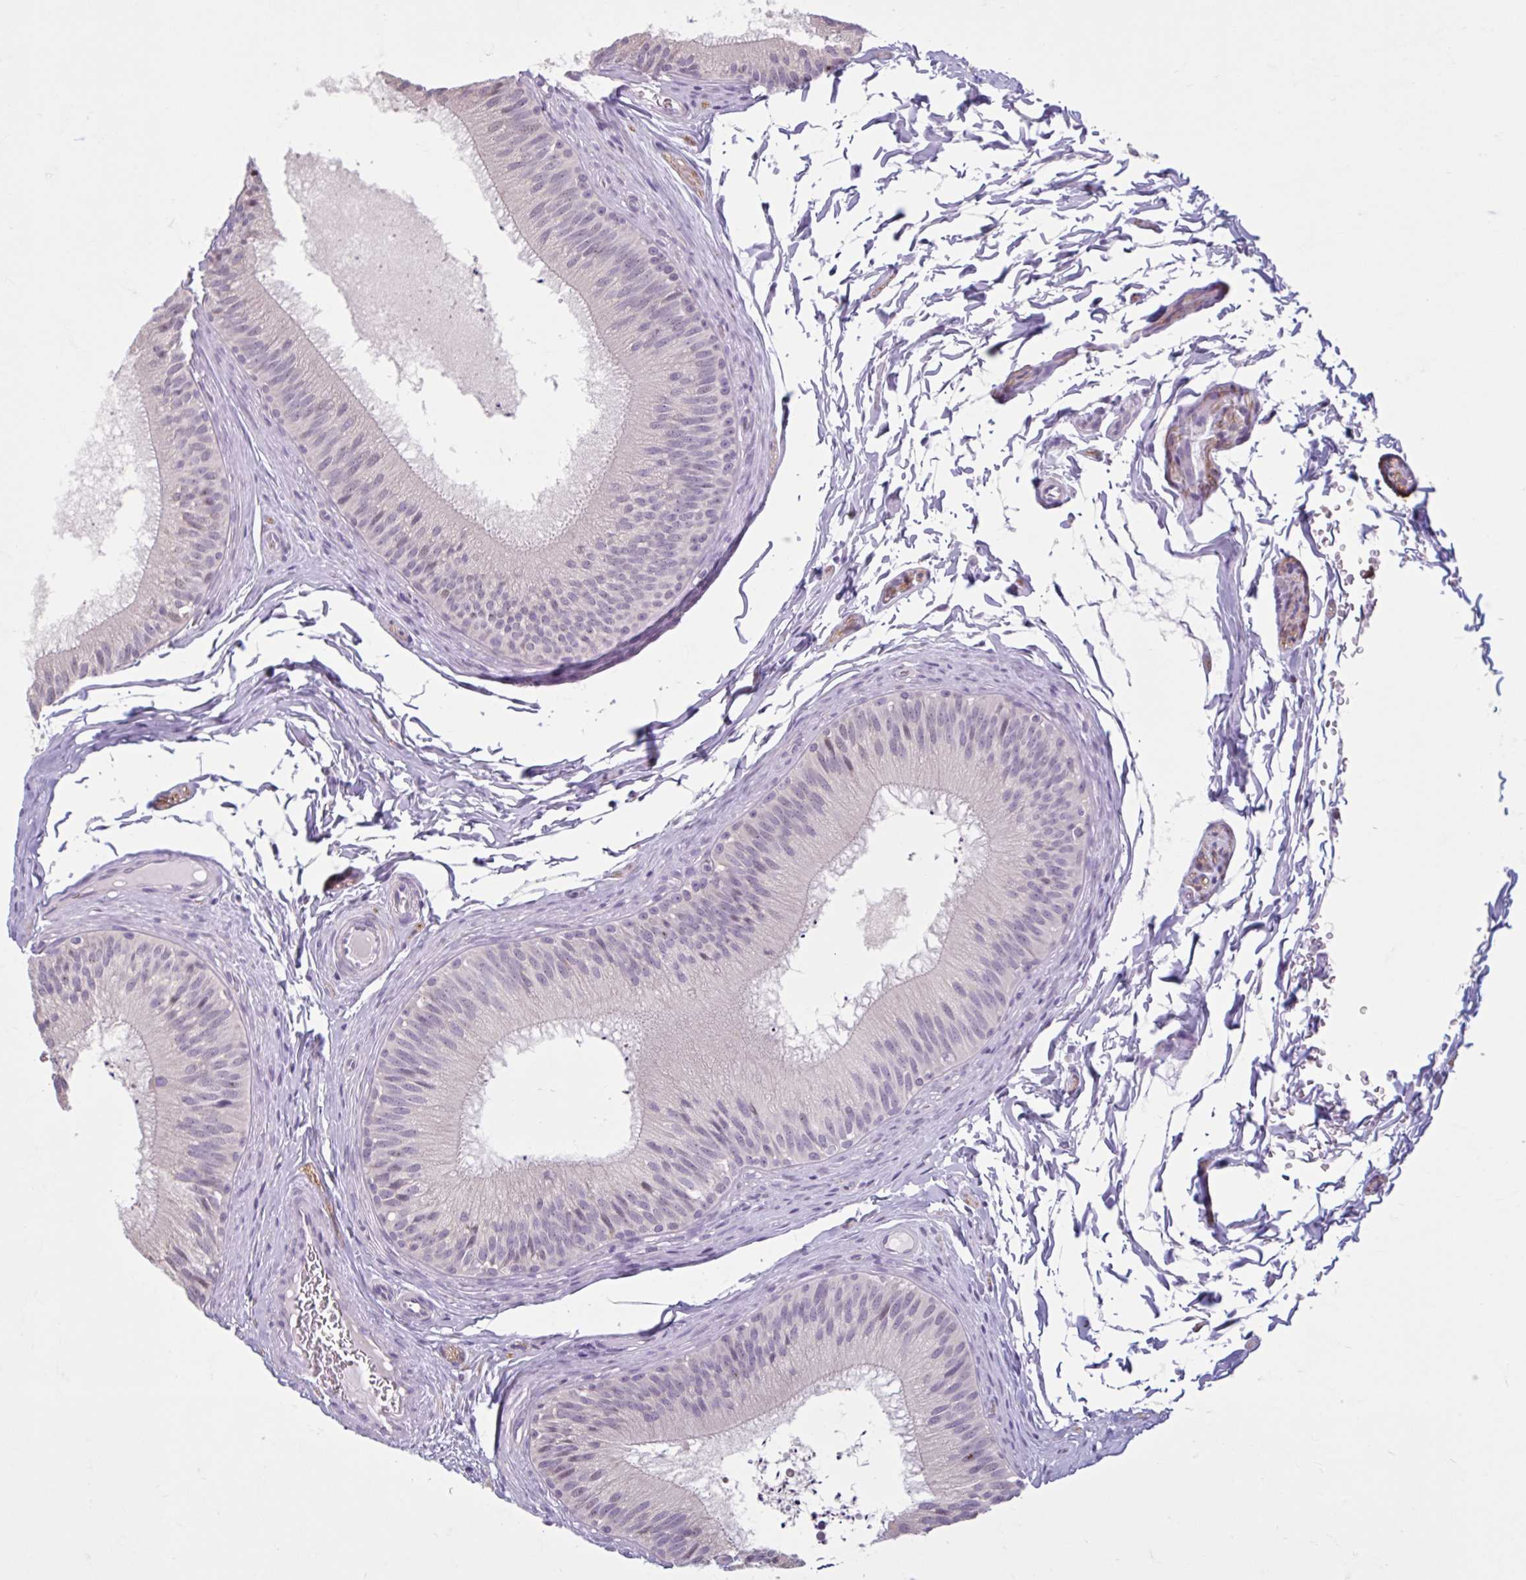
{"staining": {"intensity": "negative", "quantity": "none", "location": "none"}, "tissue": "epididymis", "cell_type": "Glandular cells", "image_type": "normal", "snomed": [{"axis": "morphology", "description": "Normal tissue, NOS"}, {"axis": "topography", "description": "Epididymis"}], "caption": "A high-resolution histopathology image shows IHC staining of normal epididymis, which exhibits no significant positivity in glandular cells.", "gene": "CDH19", "patient": {"sex": "male", "age": 24}}